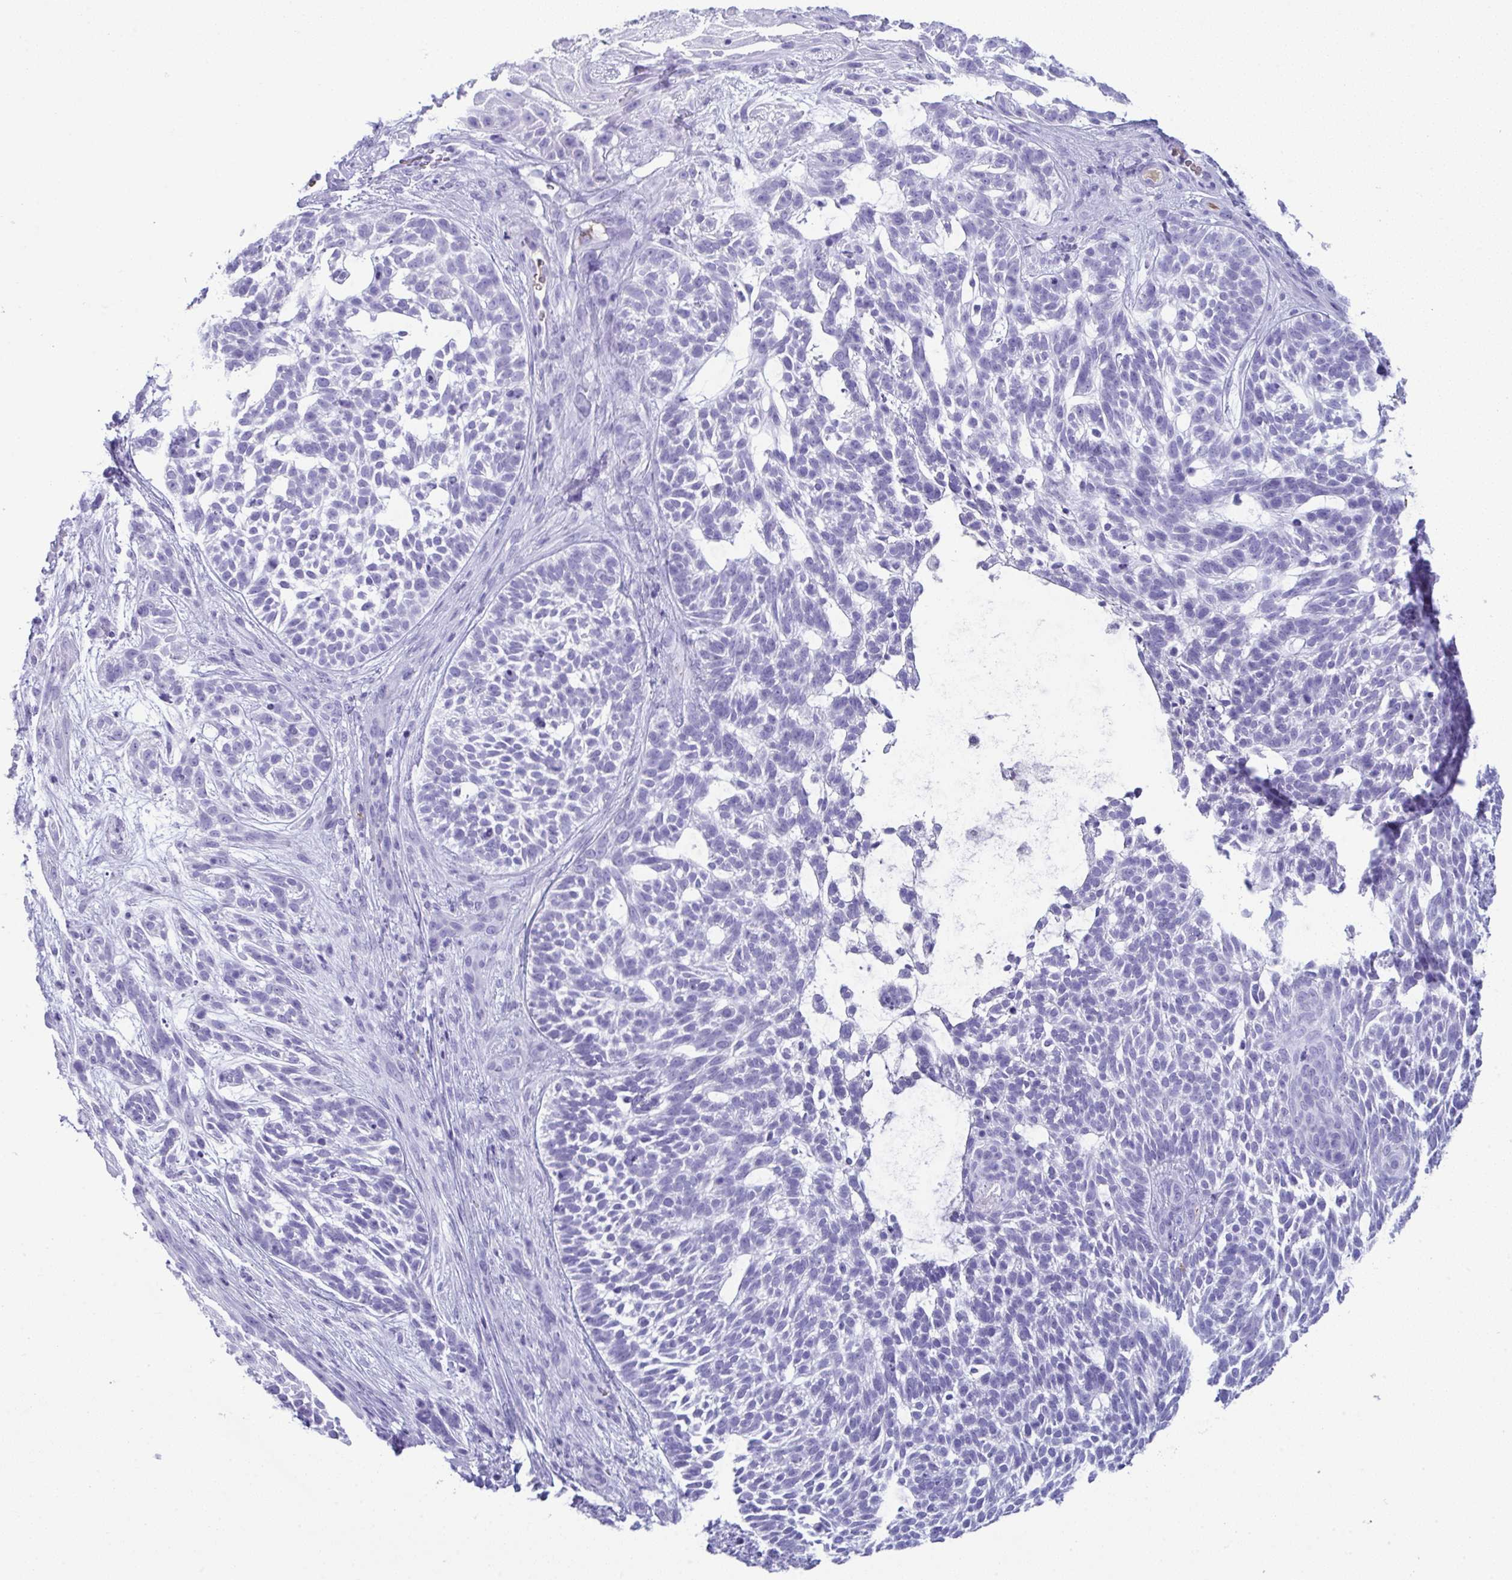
{"staining": {"intensity": "negative", "quantity": "none", "location": "none"}, "tissue": "skin cancer", "cell_type": "Tumor cells", "image_type": "cancer", "snomed": [{"axis": "morphology", "description": "Basal cell carcinoma"}, {"axis": "topography", "description": "Skin"}, {"axis": "topography", "description": "Skin, foot"}], "caption": "An IHC micrograph of skin cancer is shown. There is no staining in tumor cells of skin cancer.", "gene": "JCHAIN", "patient": {"sex": "female", "age": 77}}